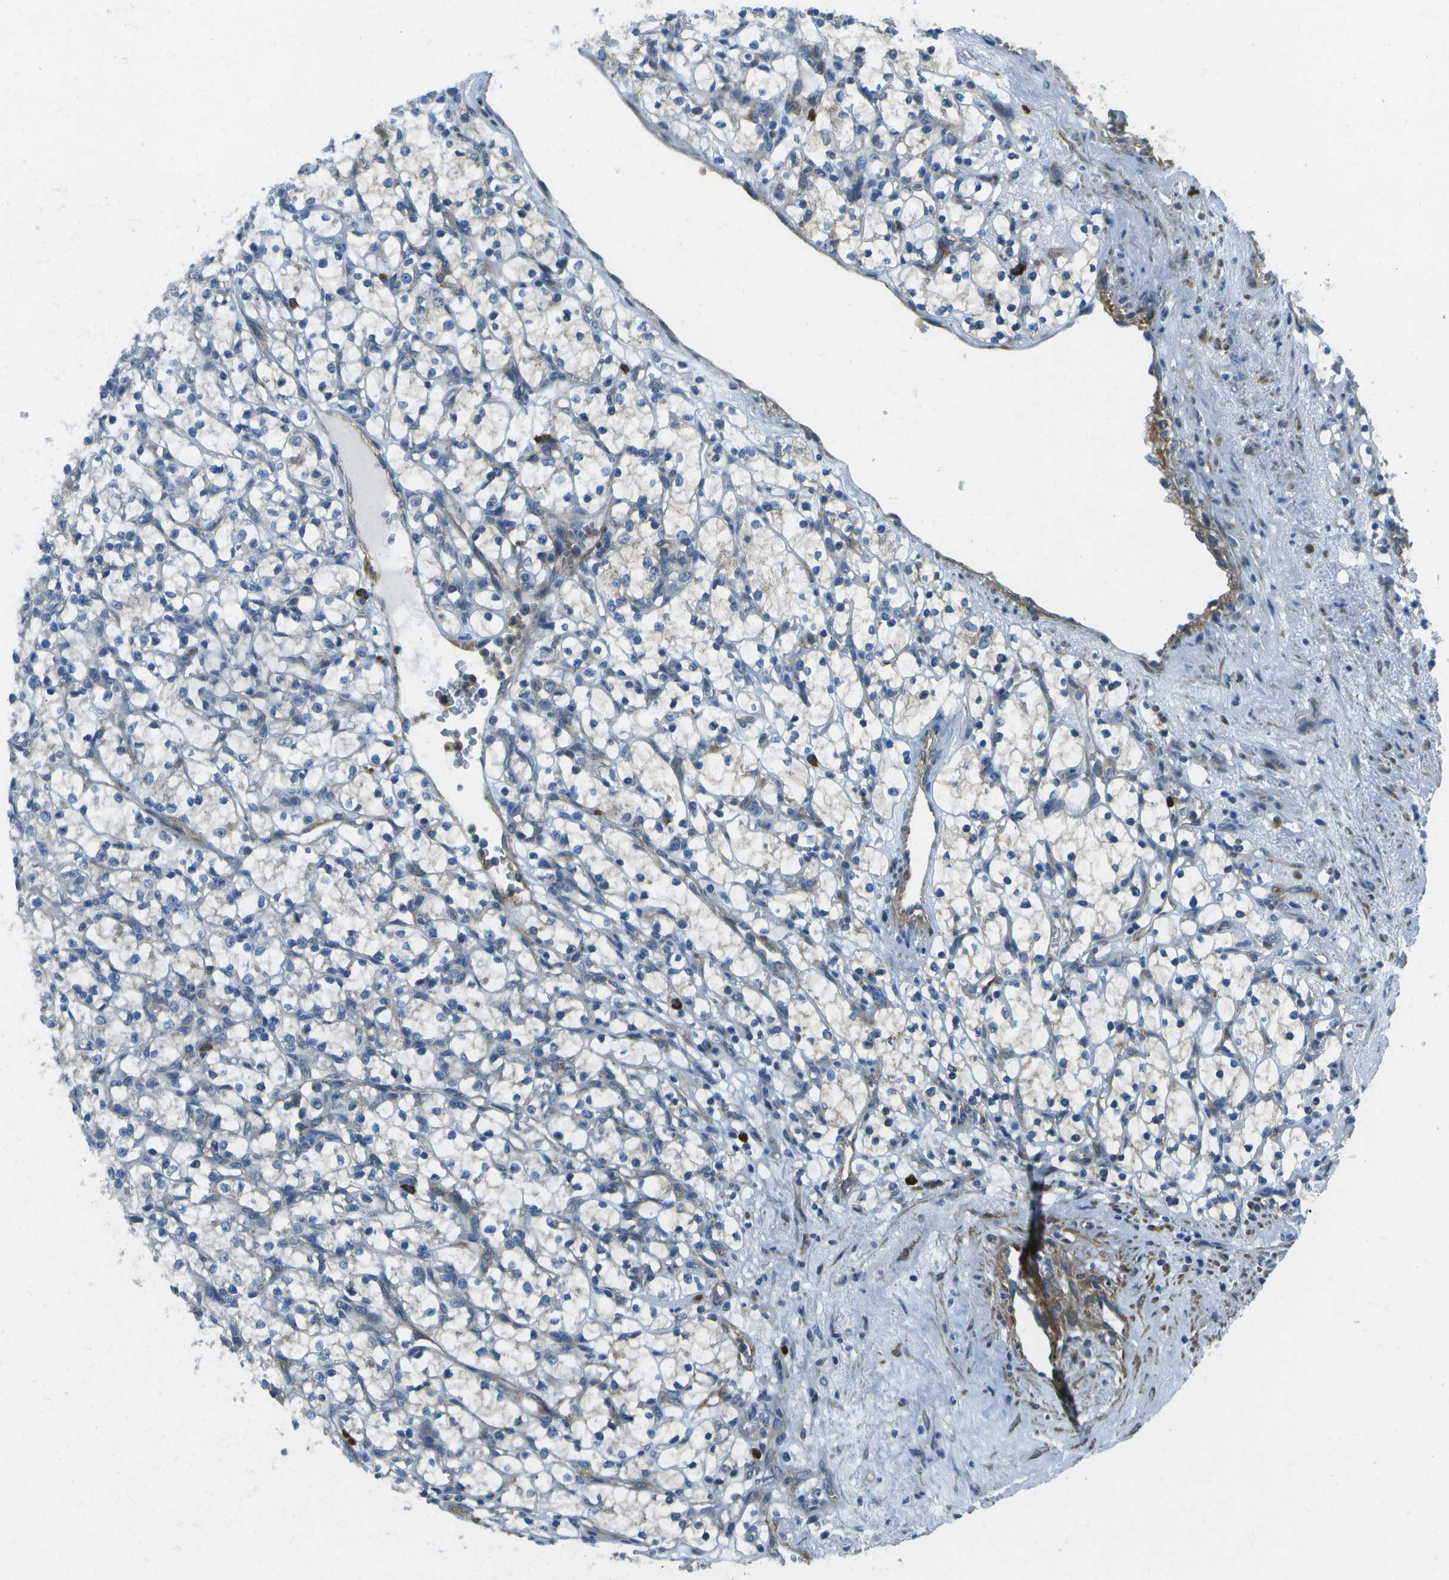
{"staining": {"intensity": "negative", "quantity": "none", "location": "none"}, "tissue": "renal cancer", "cell_type": "Tumor cells", "image_type": "cancer", "snomed": [{"axis": "morphology", "description": "Adenocarcinoma, NOS"}, {"axis": "topography", "description": "Kidney"}], "caption": "Renal cancer was stained to show a protein in brown. There is no significant expression in tumor cells. (Brightfield microscopy of DAB IHC at high magnification).", "gene": "MYH11", "patient": {"sex": "female", "age": 69}}